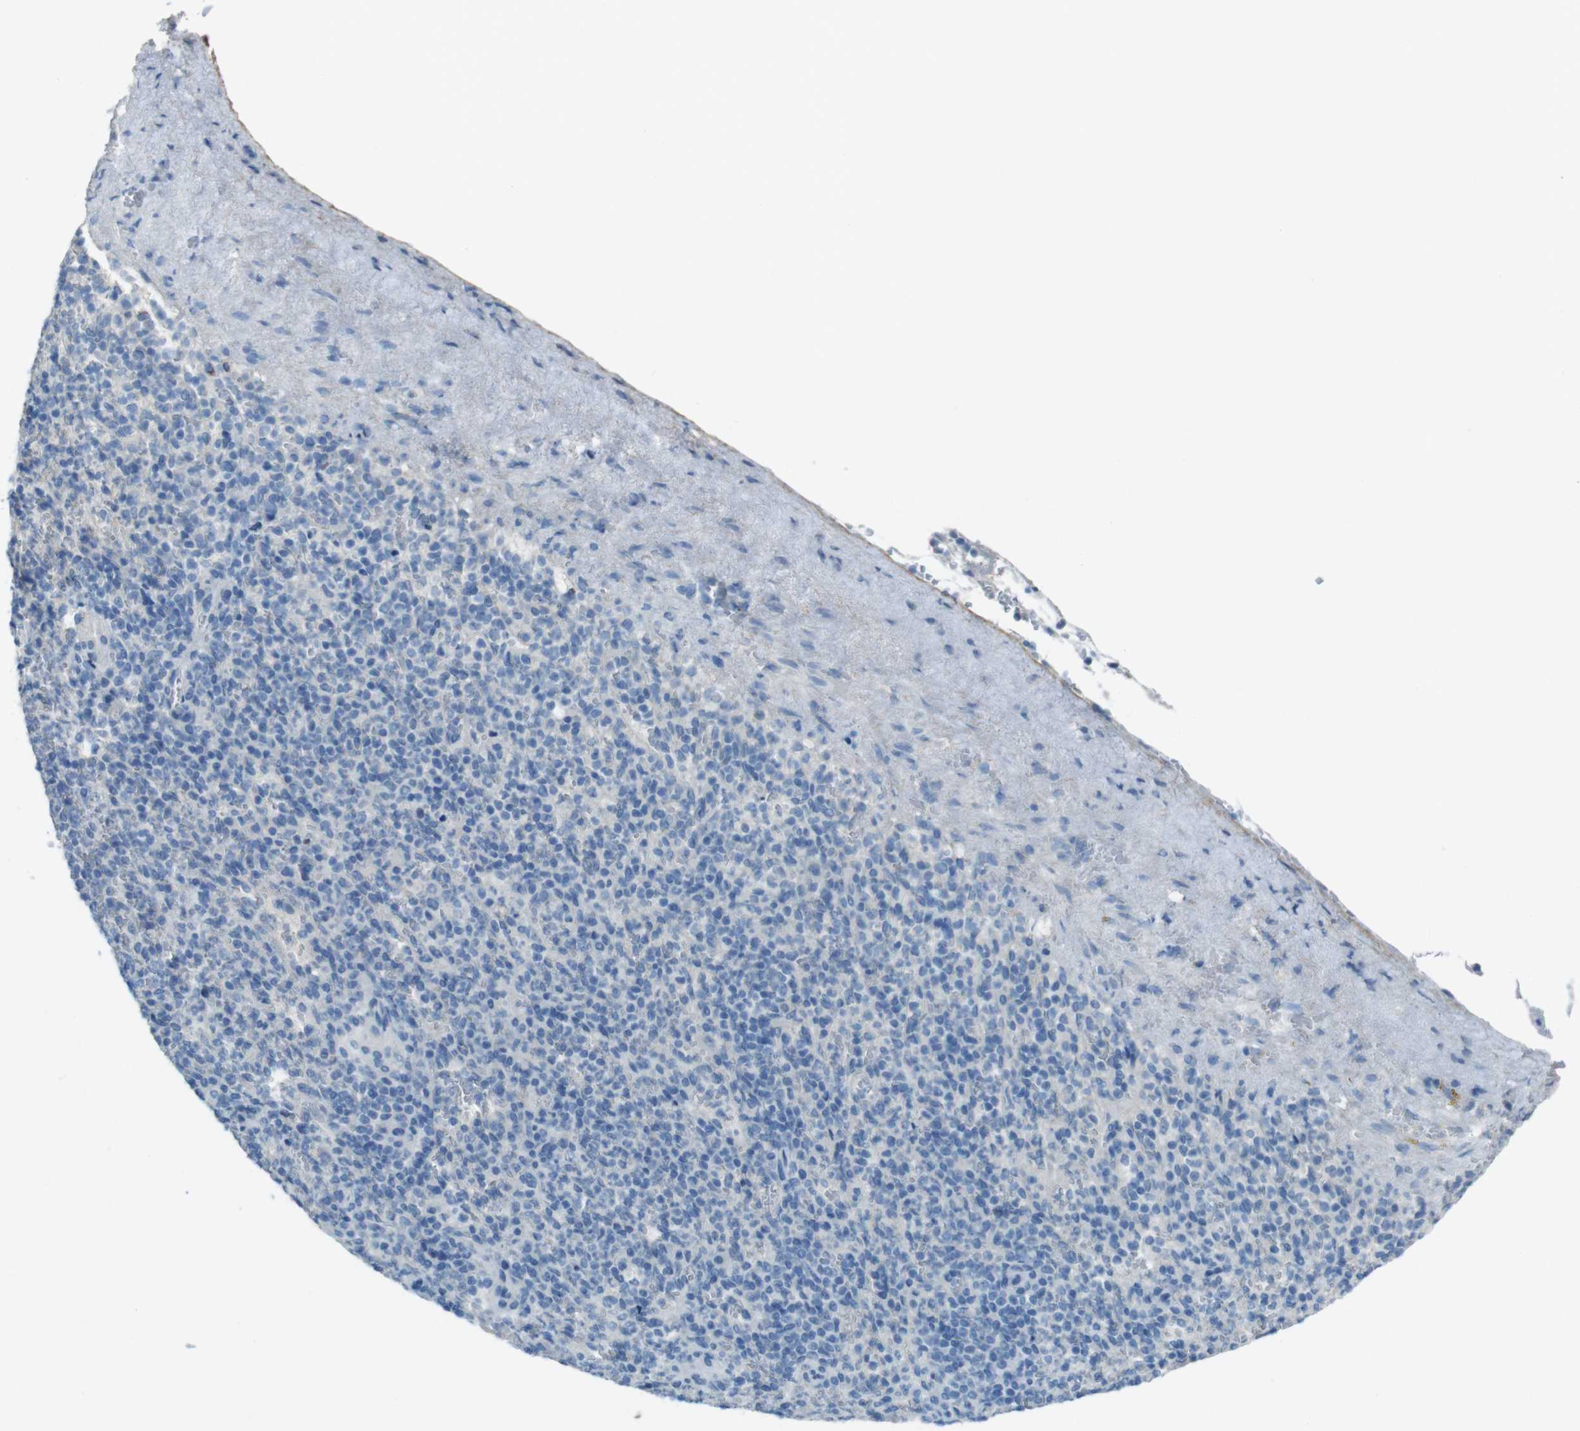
{"staining": {"intensity": "moderate", "quantity": "<25%", "location": "cytoplasmic/membranous"}, "tissue": "spleen", "cell_type": "Cells in red pulp", "image_type": "normal", "snomed": [{"axis": "morphology", "description": "Normal tissue, NOS"}, {"axis": "topography", "description": "Spleen"}], "caption": "Benign spleen displays moderate cytoplasmic/membranous expression in approximately <25% of cells in red pulp, visualized by immunohistochemistry.", "gene": "ENTPD7", "patient": {"sex": "female", "age": 74}}